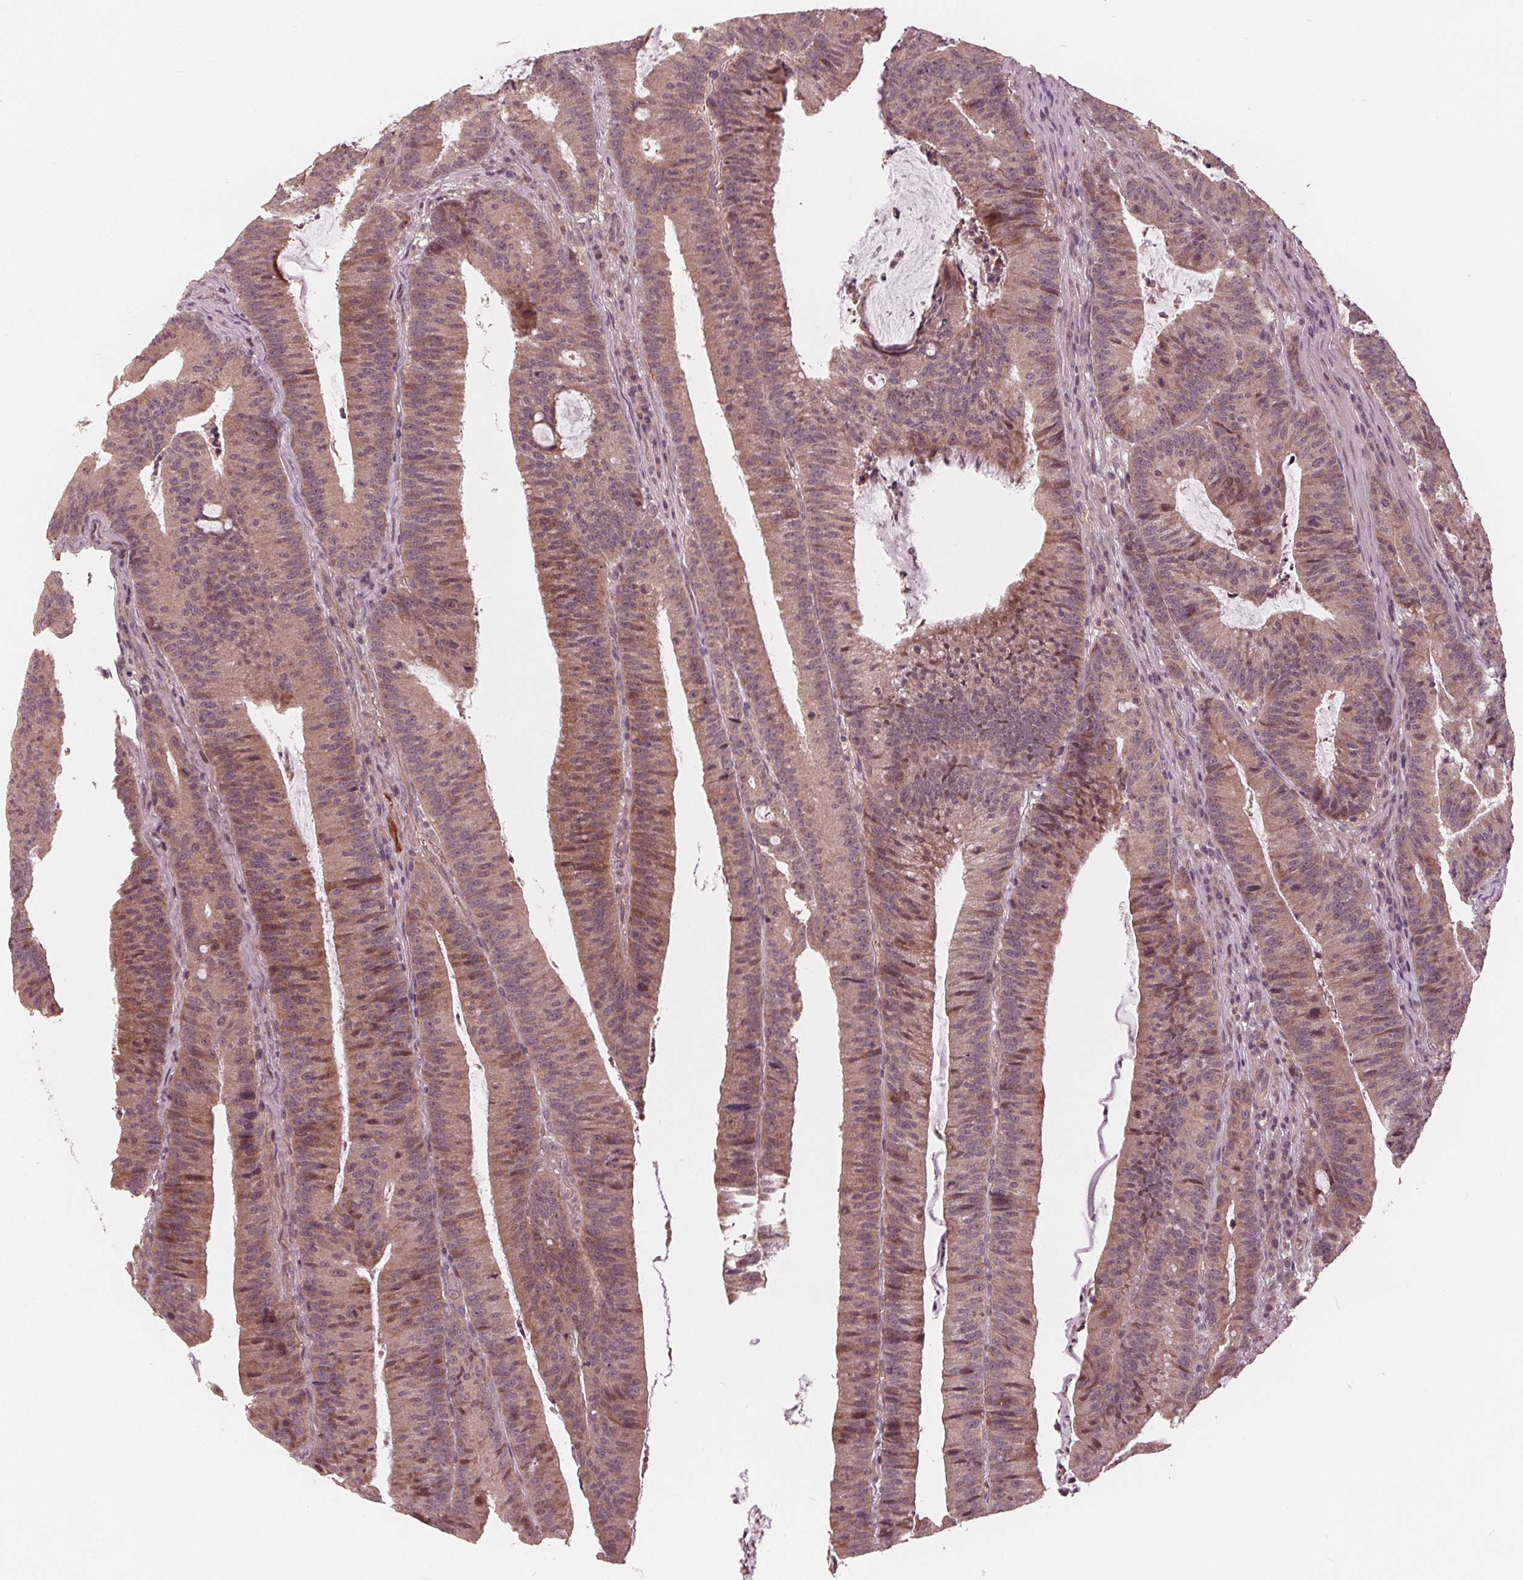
{"staining": {"intensity": "weak", "quantity": ">75%", "location": "cytoplasmic/membranous,nuclear"}, "tissue": "colorectal cancer", "cell_type": "Tumor cells", "image_type": "cancer", "snomed": [{"axis": "morphology", "description": "Adenocarcinoma, NOS"}, {"axis": "topography", "description": "Colon"}], "caption": "DAB (3,3'-diaminobenzidine) immunohistochemical staining of human colorectal adenocarcinoma demonstrates weak cytoplasmic/membranous and nuclear protein positivity in about >75% of tumor cells.", "gene": "ZNF471", "patient": {"sex": "female", "age": 78}}